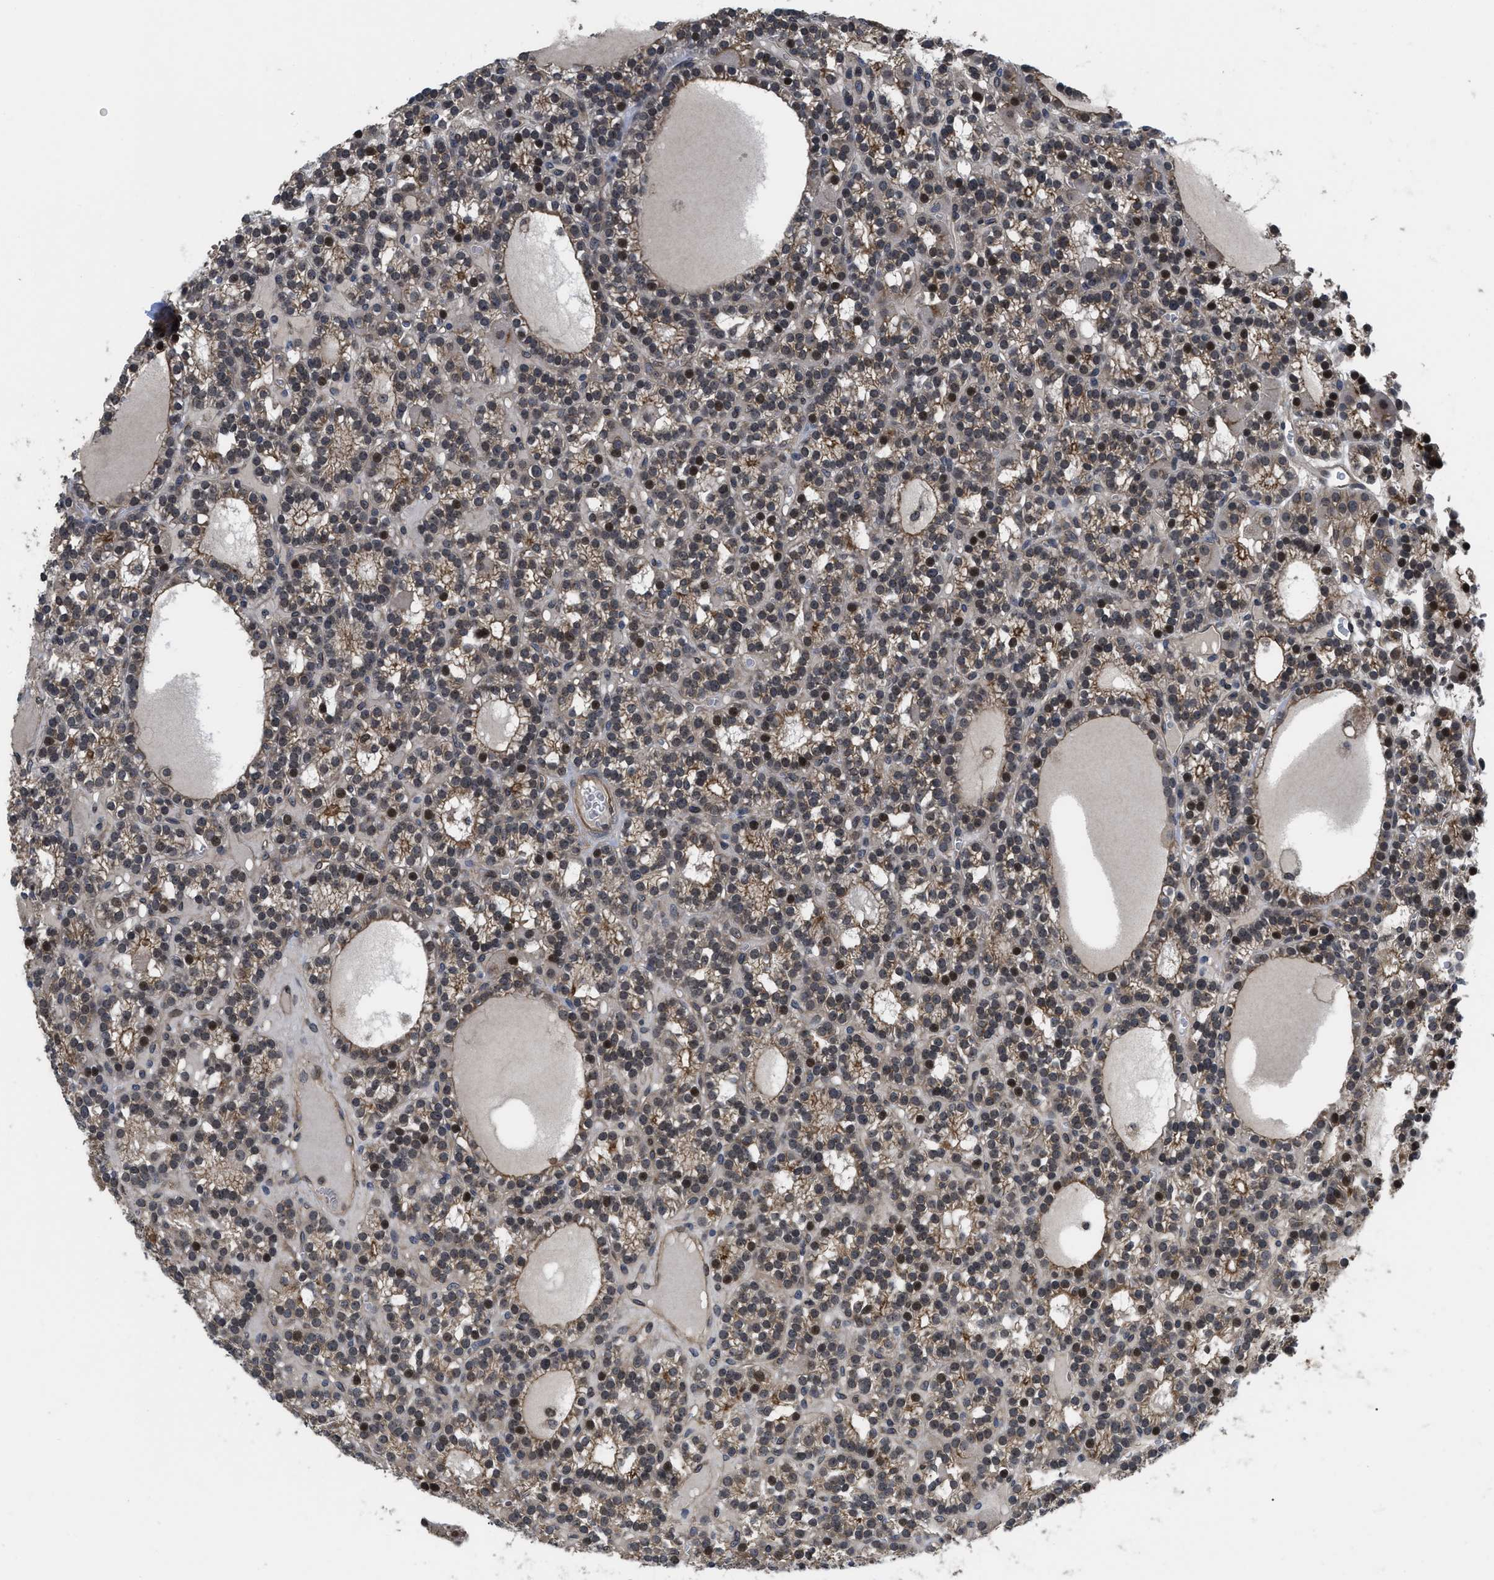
{"staining": {"intensity": "moderate", "quantity": ">75%", "location": "cytoplasmic/membranous,nuclear"}, "tissue": "parathyroid gland", "cell_type": "Glandular cells", "image_type": "normal", "snomed": [{"axis": "morphology", "description": "Normal tissue, NOS"}, {"axis": "morphology", "description": "Adenoma, NOS"}, {"axis": "topography", "description": "Parathyroid gland"}], "caption": "Immunohistochemical staining of benign parathyroid gland displays medium levels of moderate cytoplasmic/membranous,nuclear expression in about >75% of glandular cells. The protein is stained brown, and the nuclei are stained in blue (DAB (3,3'-diaminobenzidine) IHC with brightfield microscopy, high magnification).", "gene": "DNAJC14", "patient": {"sex": "female", "age": 58}}